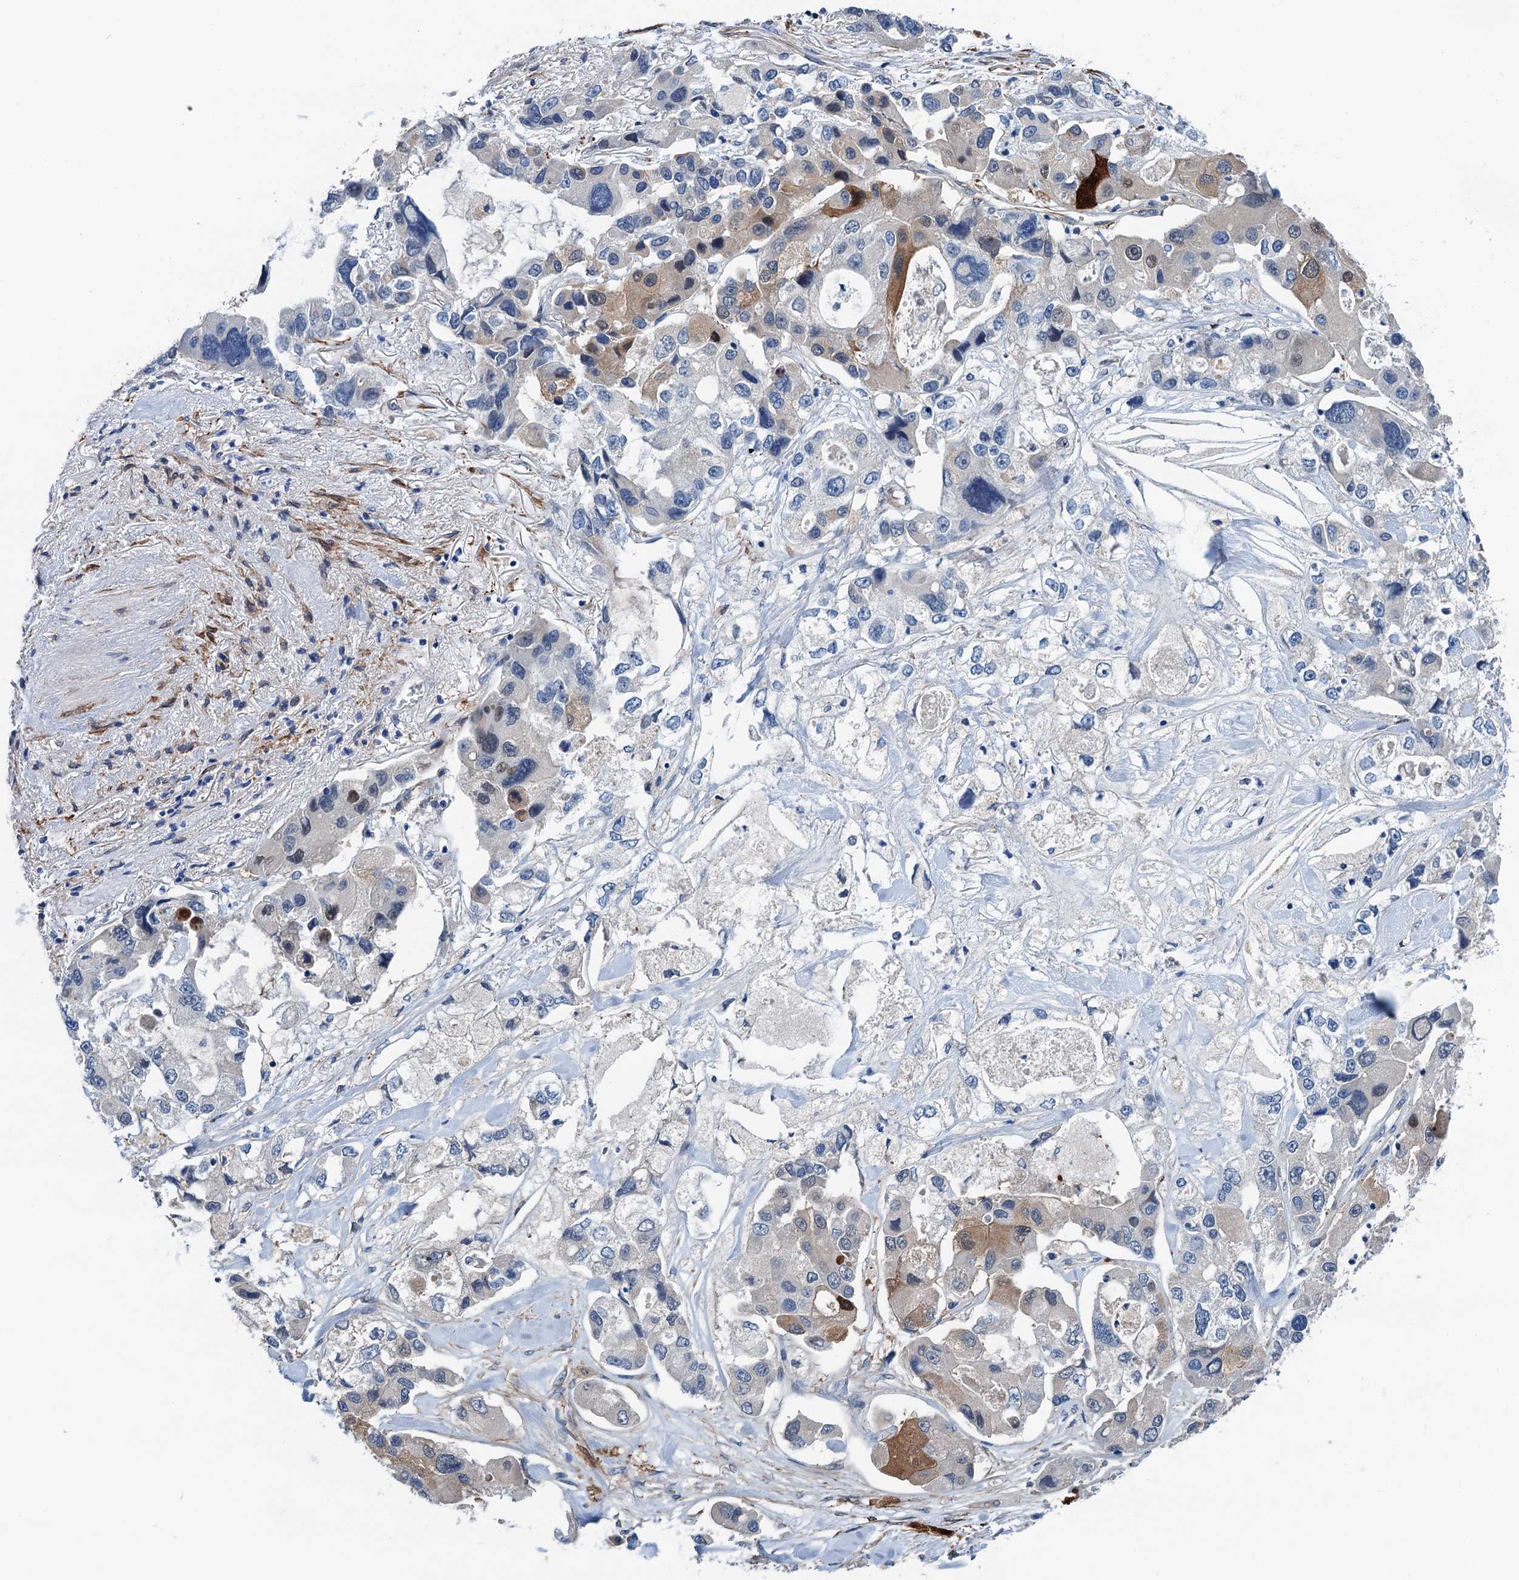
{"staining": {"intensity": "moderate", "quantity": "<25%", "location": "cytoplasmic/membranous"}, "tissue": "lung cancer", "cell_type": "Tumor cells", "image_type": "cancer", "snomed": [{"axis": "morphology", "description": "Adenocarcinoma, NOS"}, {"axis": "topography", "description": "Lung"}], "caption": "This is a micrograph of immunohistochemistry (IHC) staining of adenocarcinoma (lung), which shows moderate staining in the cytoplasmic/membranous of tumor cells.", "gene": "CSTPP1", "patient": {"sex": "female", "age": 54}}